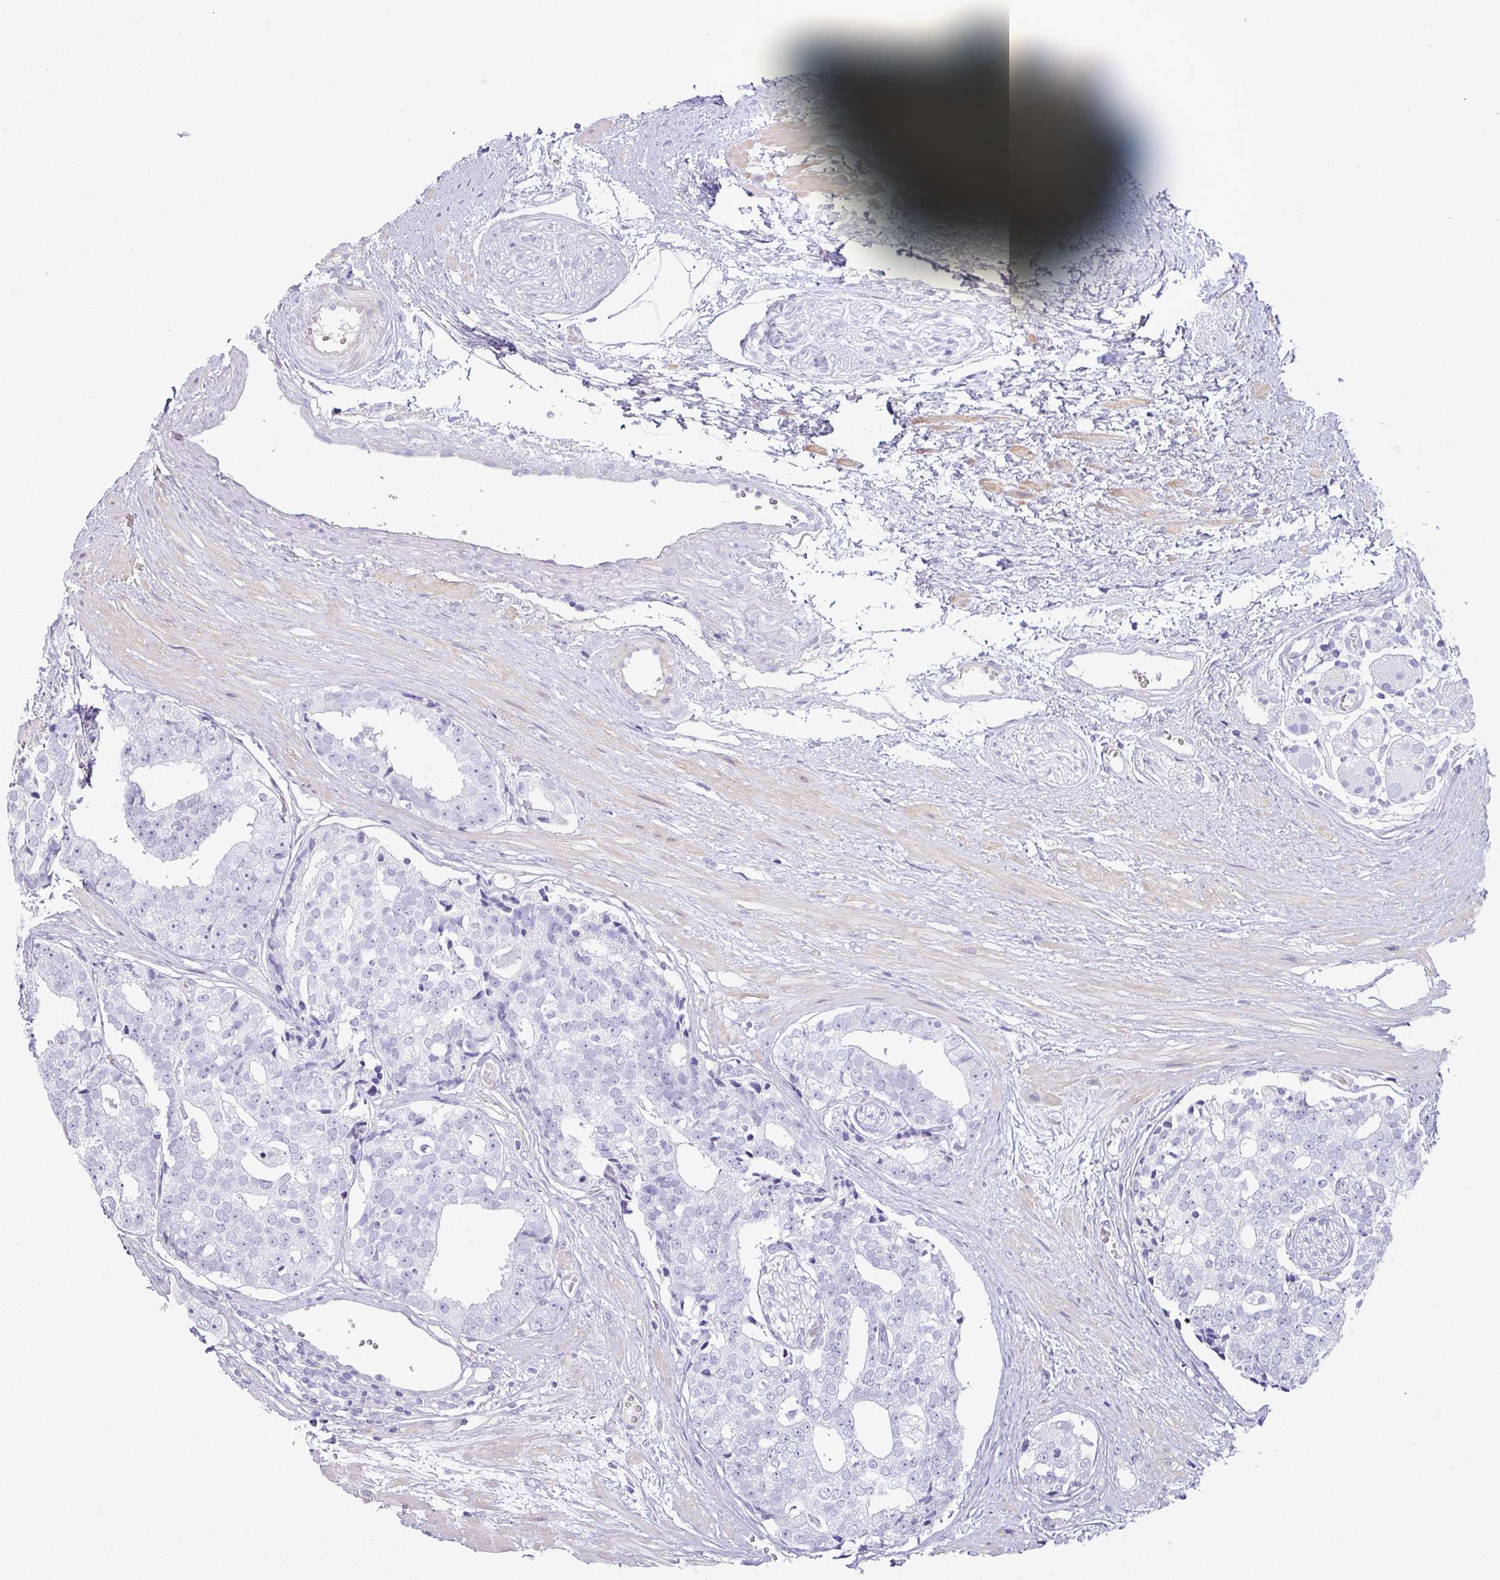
{"staining": {"intensity": "negative", "quantity": "none", "location": "none"}, "tissue": "prostate cancer", "cell_type": "Tumor cells", "image_type": "cancer", "snomed": [{"axis": "morphology", "description": "Adenocarcinoma, High grade"}, {"axis": "topography", "description": "Prostate"}], "caption": "Immunohistochemical staining of human prostate cancer shows no significant staining in tumor cells.", "gene": "VCX2", "patient": {"sex": "male", "age": 71}}